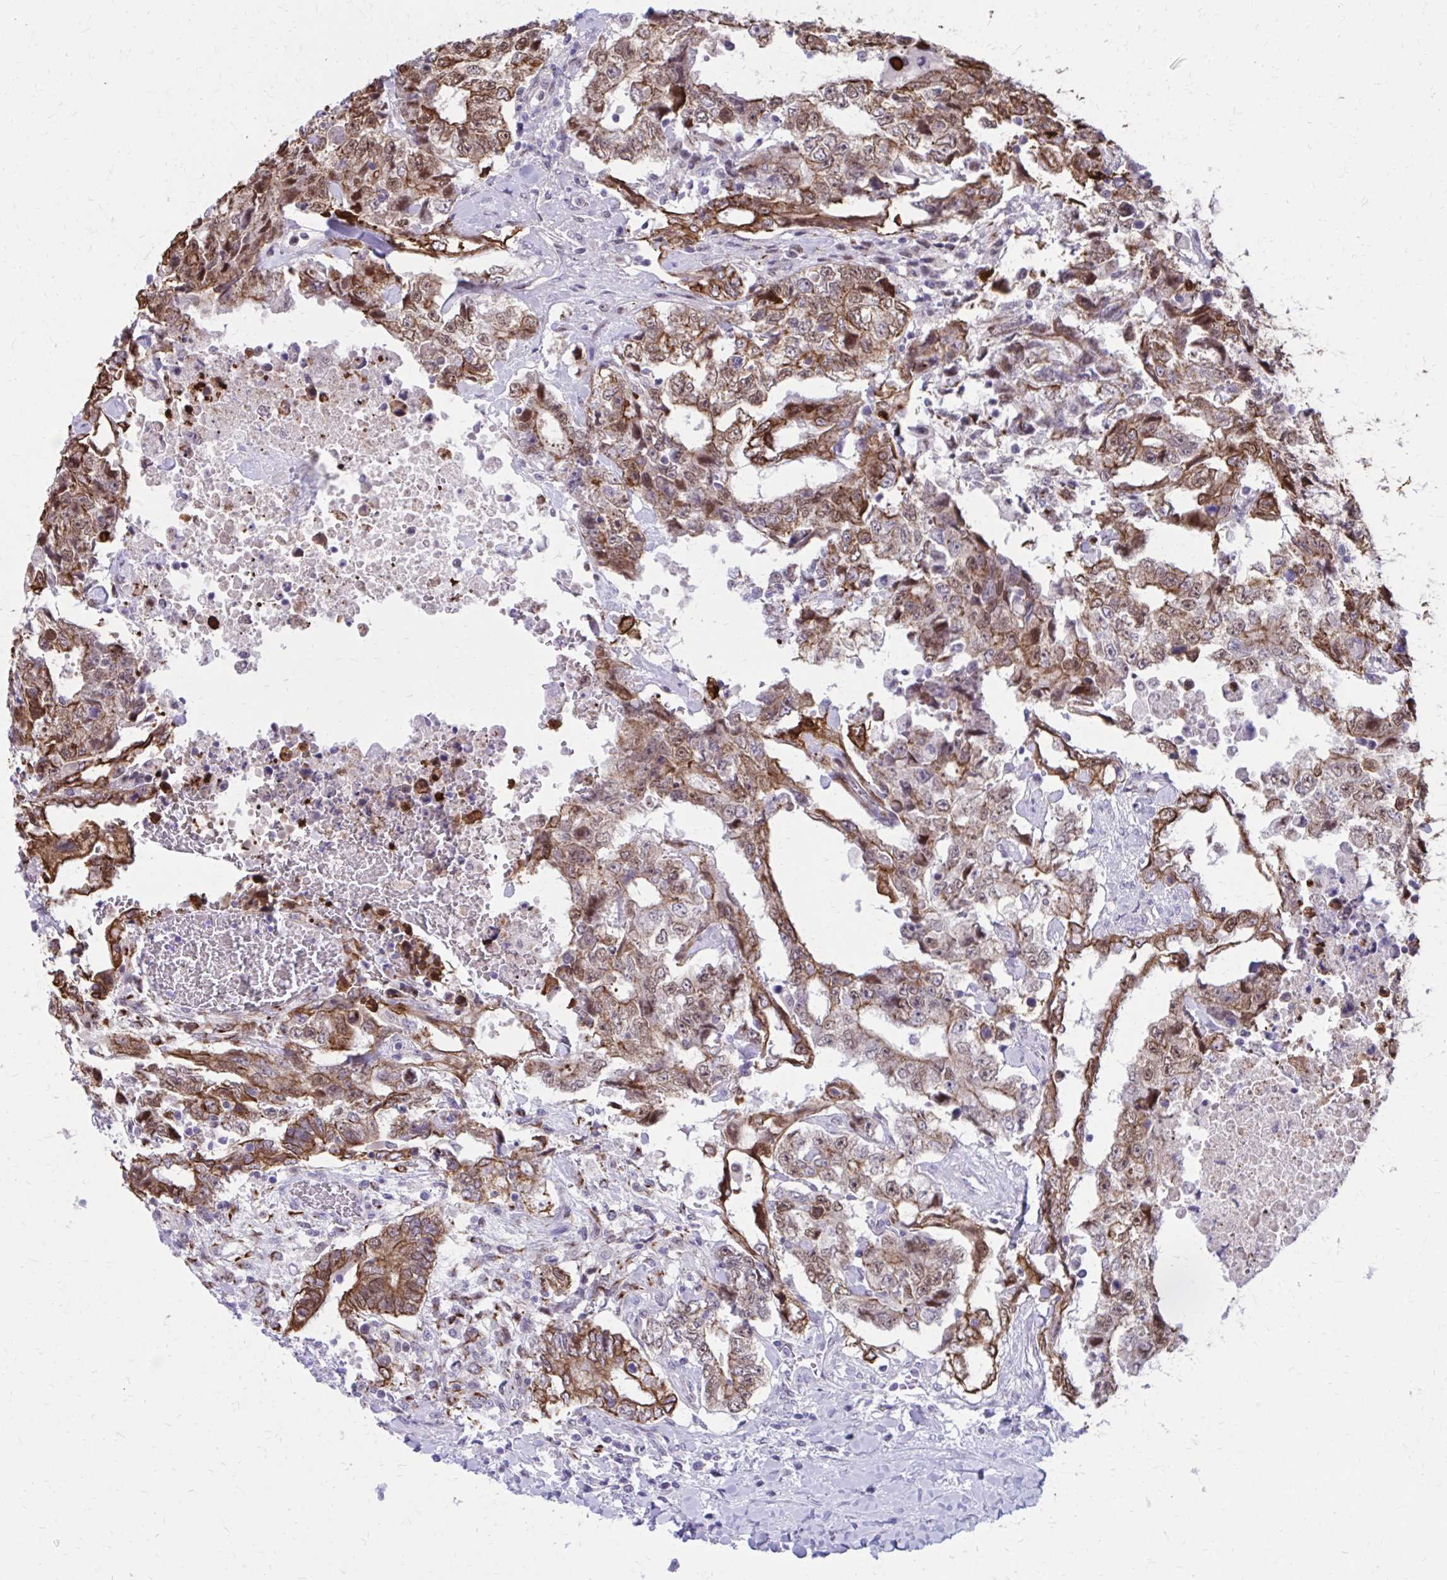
{"staining": {"intensity": "moderate", "quantity": ">75%", "location": "cytoplasmic/membranous,nuclear"}, "tissue": "testis cancer", "cell_type": "Tumor cells", "image_type": "cancer", "snomed": [{"axis": "morphology", "description": "Carcinoma, Embryonal, NOS"}, {"axis": "topography", "description": "Testis"}], "caption": "Immunohistochemical staining of human testis cancer (embryonal carcinoma) demonstrates medium levels of moderate cytoplasmic/membranous and nuclear expression in about >75% of tumor cells.", "gene": "ANKRD30B", "patient": {"sex": "male", "age": 24}}